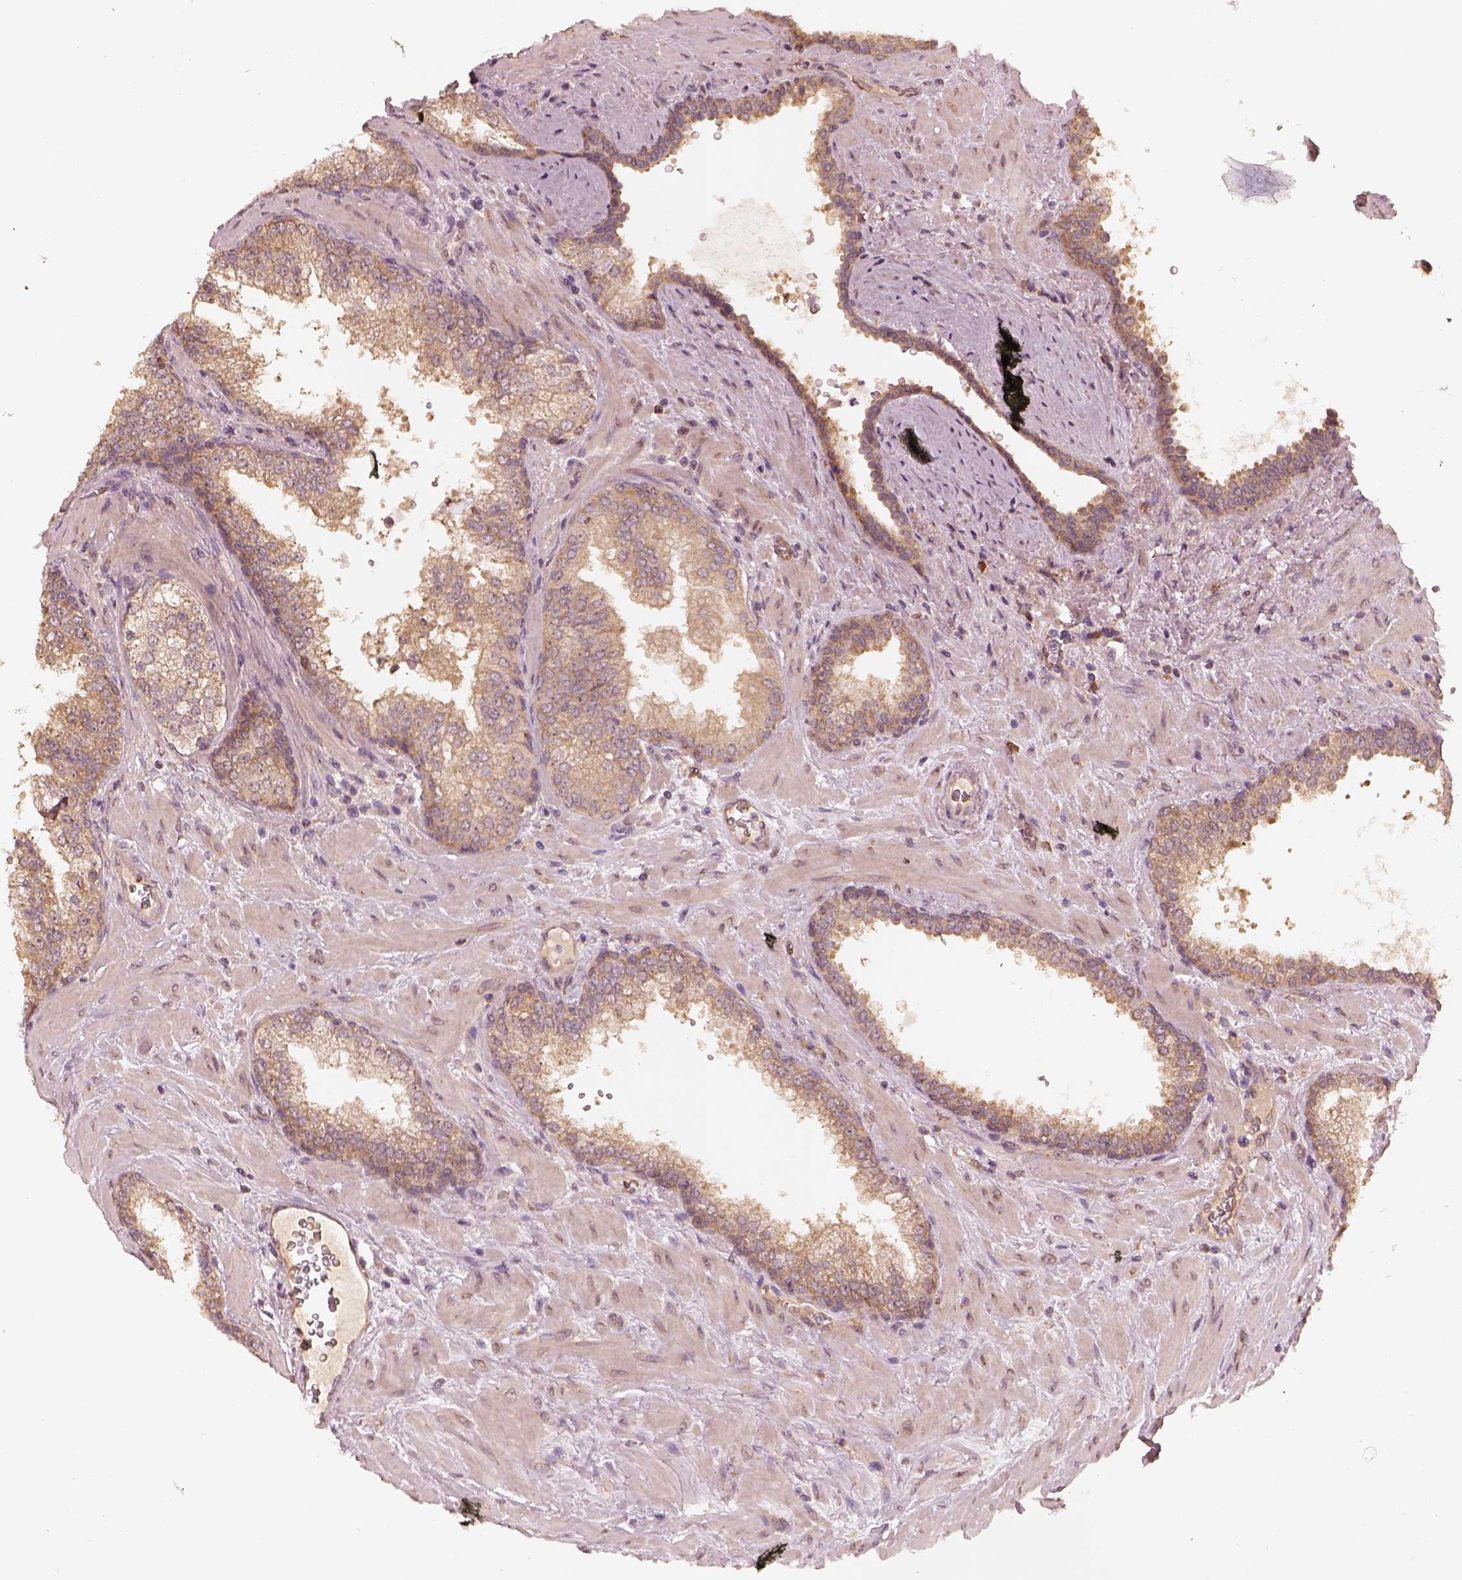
{"staining": {"intensity": "weak", "quantity": ">75%", "location": "cytoplasmic/membranous"}, "tissue": "prostate cancer", "cell_type": "Tumor cells", "image_type": "cancer", "snomed": [{"axis": "morphology", "description": "Adenocarcinoma, NOS"}, {"axis": "topography", "description": "Prostate"}], "caption": "High-power microscopy captured an immunohistochemistry photomicrograph of prostate cancer, revealing weak cytoplasmic/membranous staining in approximately >75% of tumor cells.", "gene": "RPS5", "patient": {"sex": "male", "age": 67}}